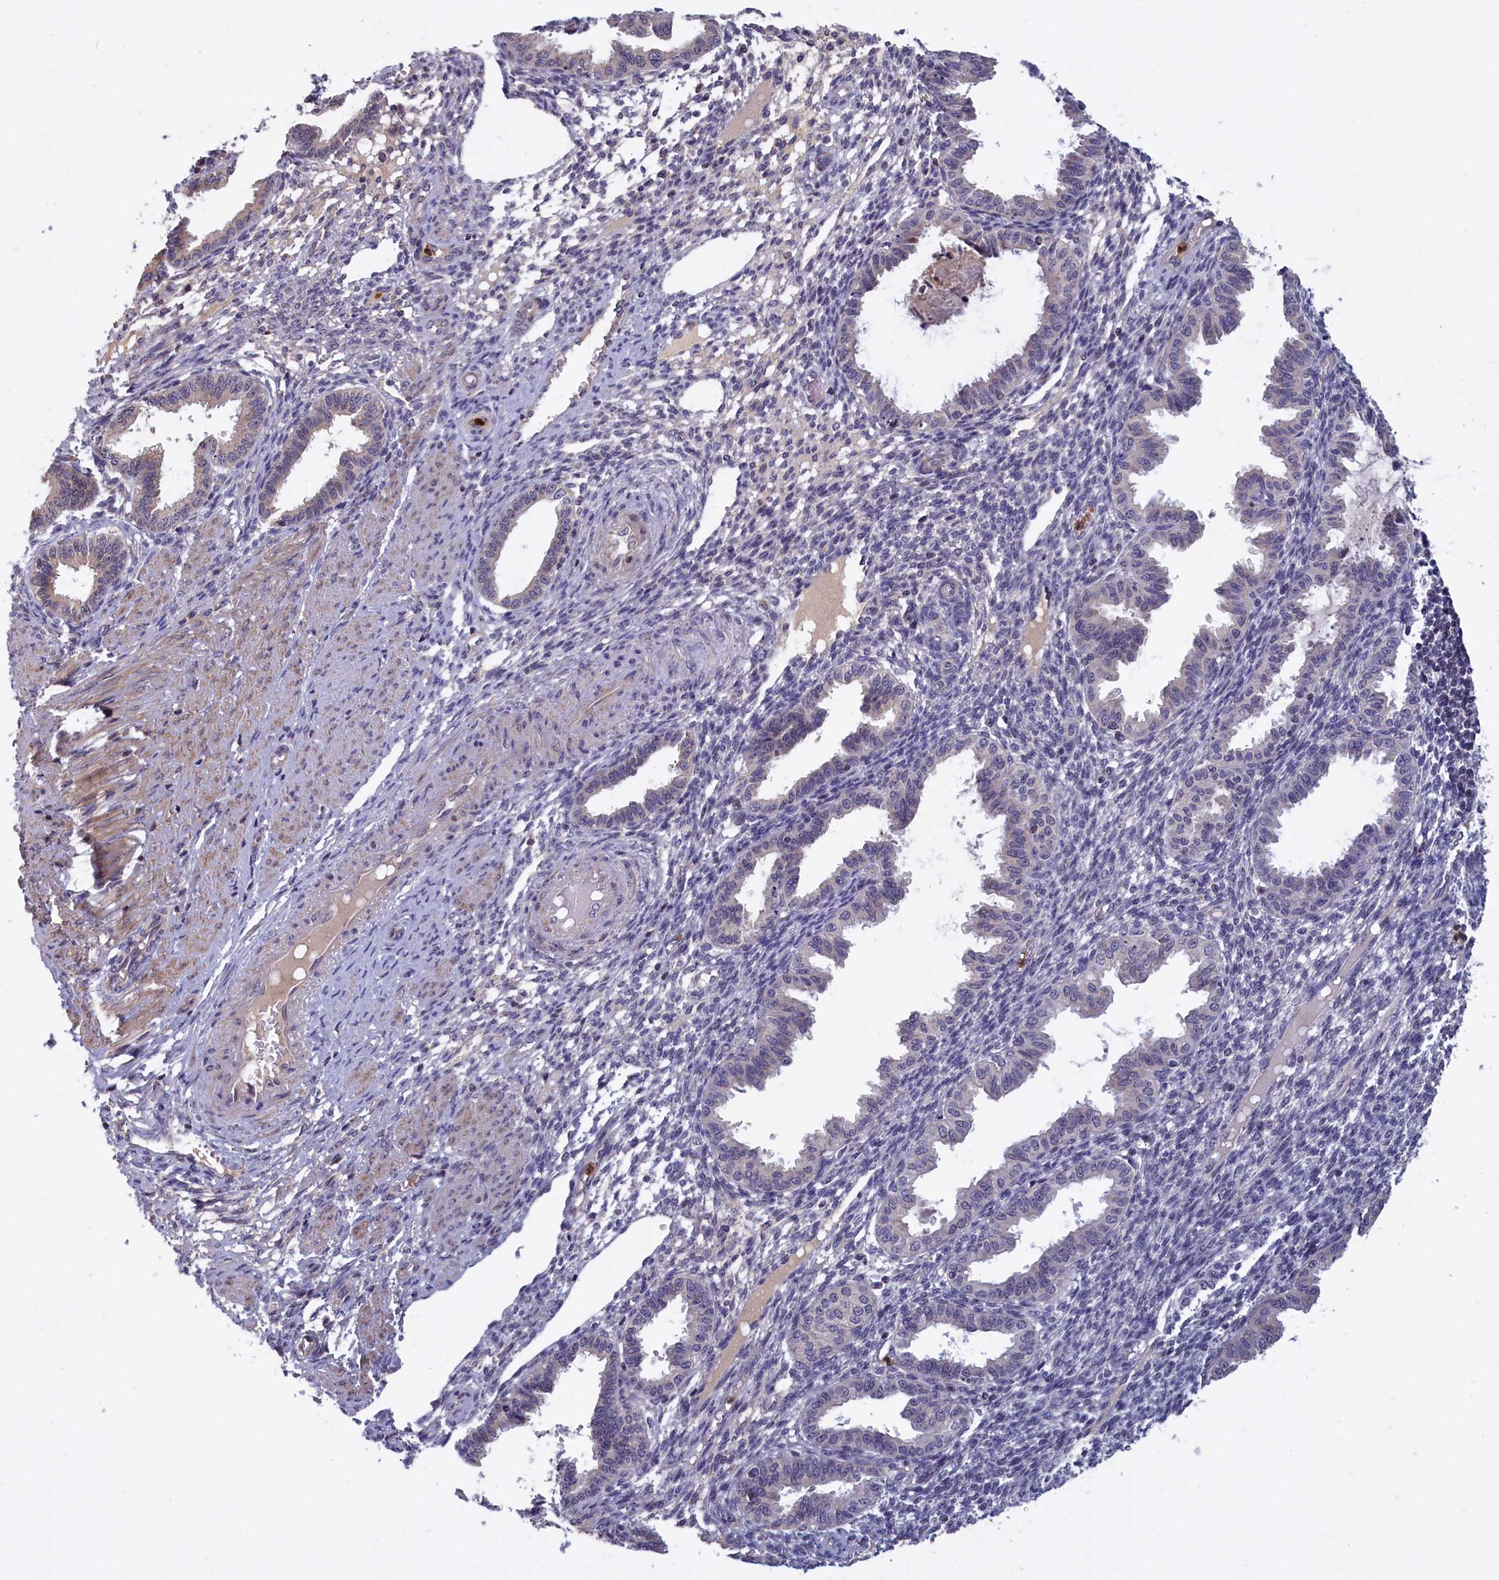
{"staining": {"intensity": "negative", "quantity": "none", "location": "none"}, "tissue": "endometrium", "cell_type": "Cells in endometrial stroma", "image_type": "normal", "snomed": [{"axis": "morphology", "description": "Normal tissue, NOS"}, {"axis": "topography", "description": "Endometrium"}], "caption": "DAB immunohistochemical staining of normal human endometrium demonstrates no significant positivity in cells in endometrial stroma. (DAB immunohistochemistry (IHC) with hematoxylin counter stain).", "gene": "EPB41L4B", "patient": {"sex": "female", "age": 33}}